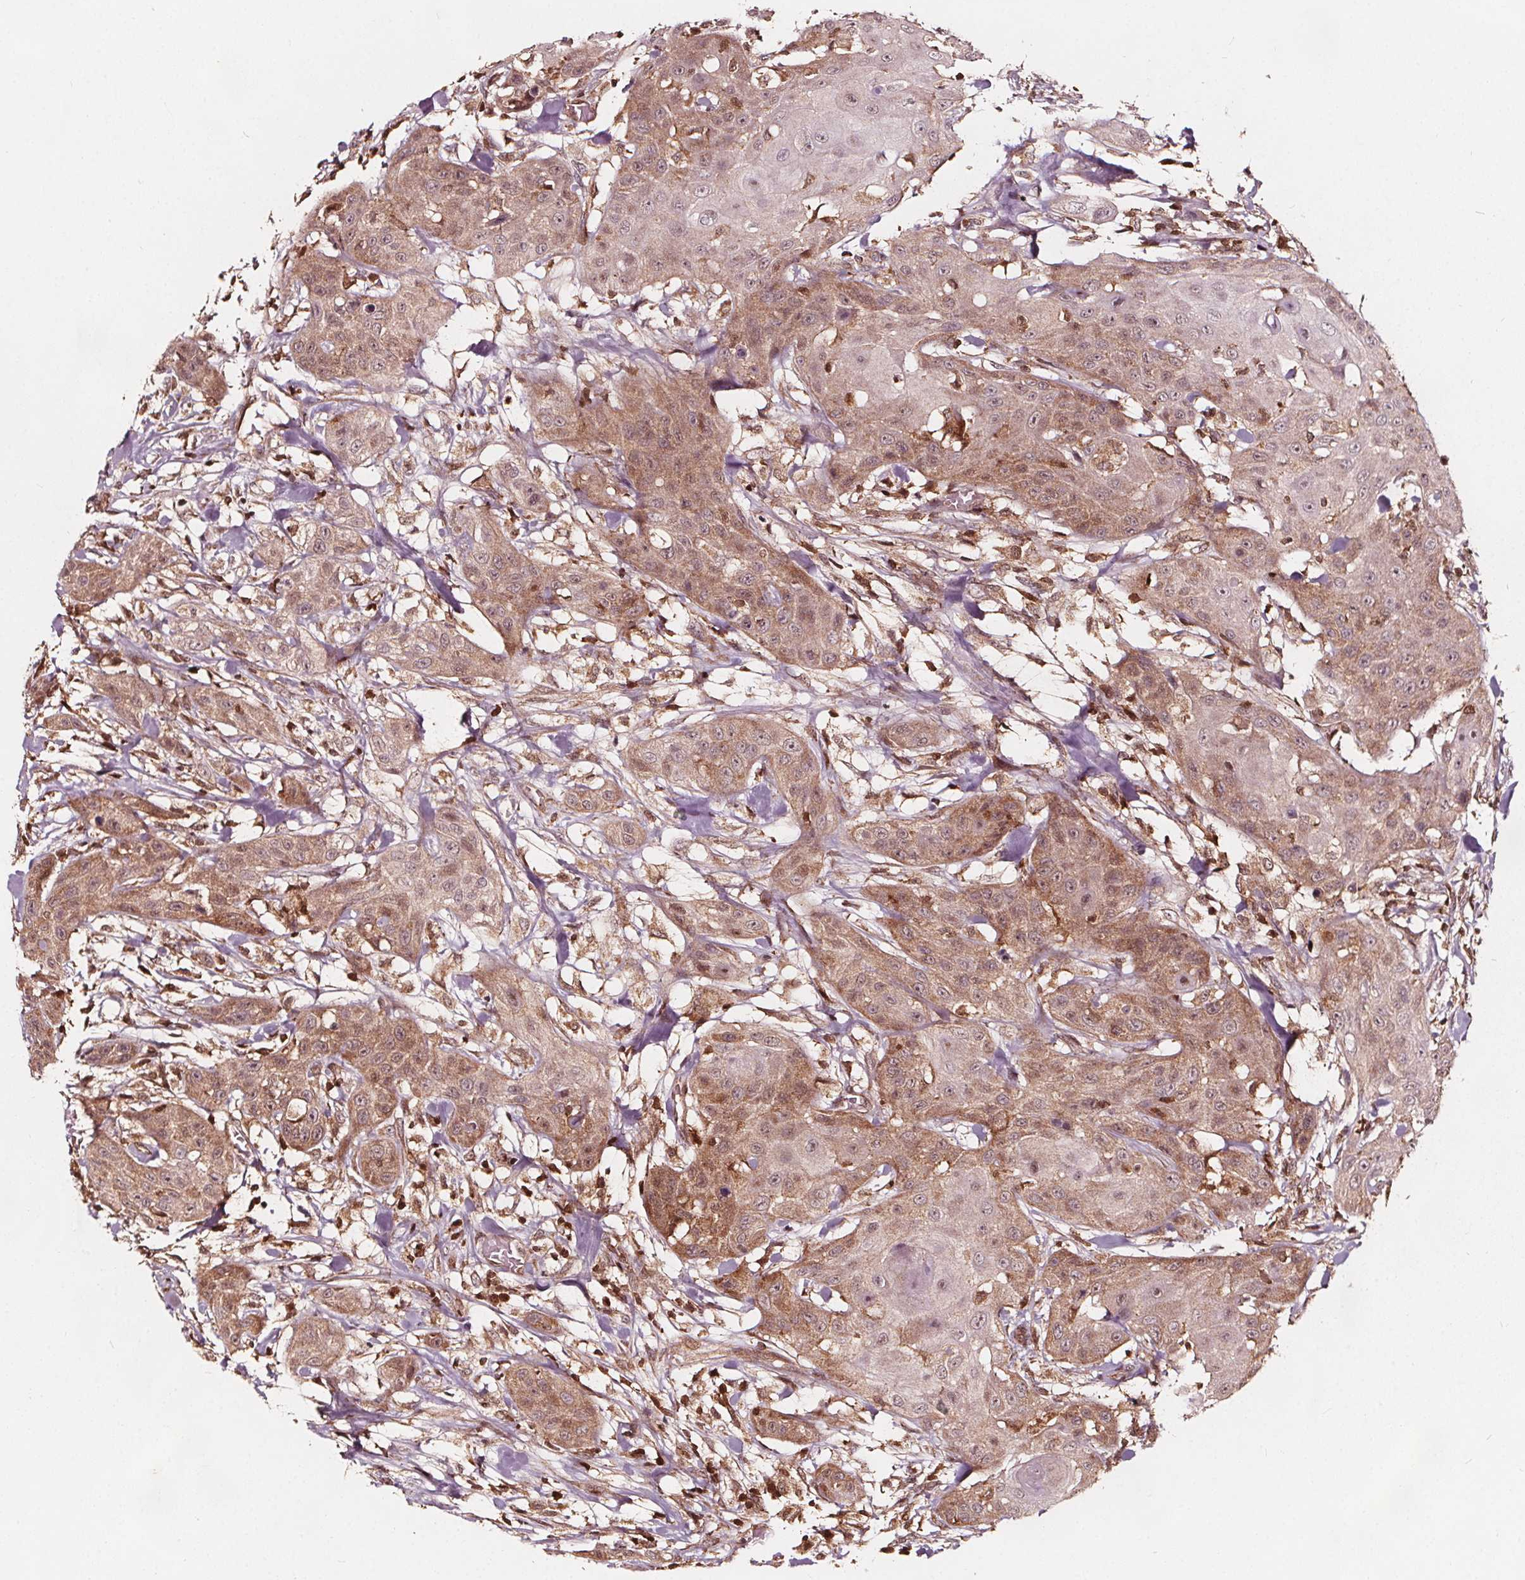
{"staining": {"intensity": "moderate", "quantity": "25%-75%", "location": "cytoplasmic/membranous"}, "tissue": "head and neck cancer", "cell_type": "Tumor cells", "image_type": "cancer", "snomed": [{"axis": "morphology", "description": "Squamous cell carcinoma, NOS"}, {"axis": "topography", "description": "Oral tissue"}, {"axis": "topography", "description": "Head-Neck"}], "caption": "Tumor cells display medium levels of moderate cytoplasmic/membranous positivity in about 25%-75% of cells in head and neck cancer (squamous cell carcinoma).", "gene": "AIP", "patient": {"sex": "female", "age": 55}}